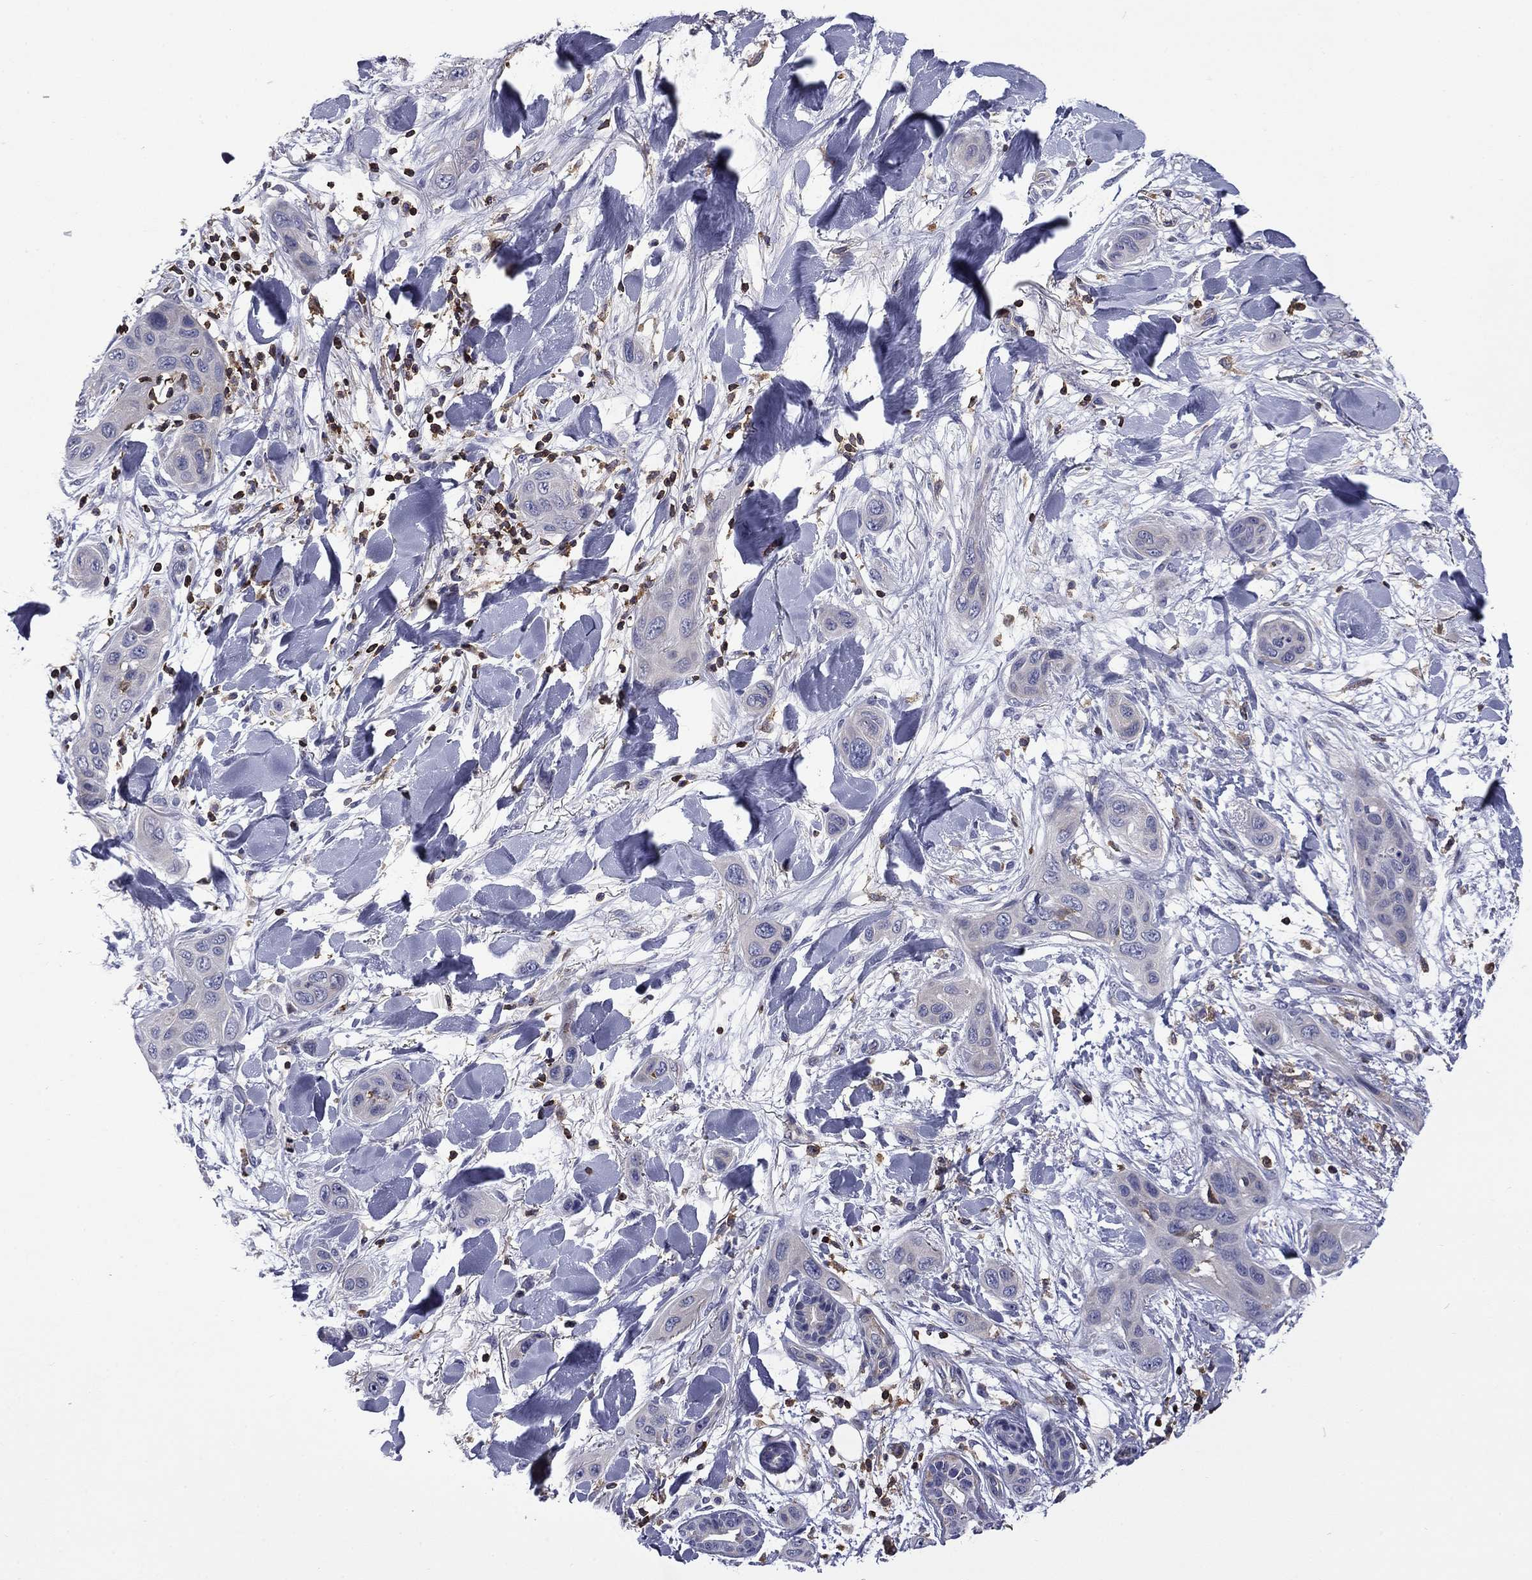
{"staining": {"intensity": "negative", "quantity": "none", "location": "none"}, "tissue": "skin cancer", "cell_type": "Tumor cells", "image_type": "cancer", "snomed": [{"axis": "morphology", "description": "Squamous cell carcinoma, NOS"}, {"axis": "topography", "description": "Skin"}], "caption": "This micrograph is of squamous cell carcinoma (skin) stained with immunohistochemistry (IHC) to label a protein in brown with the nuclei are counter-stained blue. There is no staining in tumor cells. Brightfield microscopy of IHC stained with DAB (3,3'-diaminobenzidine) (brown) and hematoxylin (blue), captured at high magnification.", "gene": "ARHGAP45", "patient": {"sex": "male", "age": 78}}